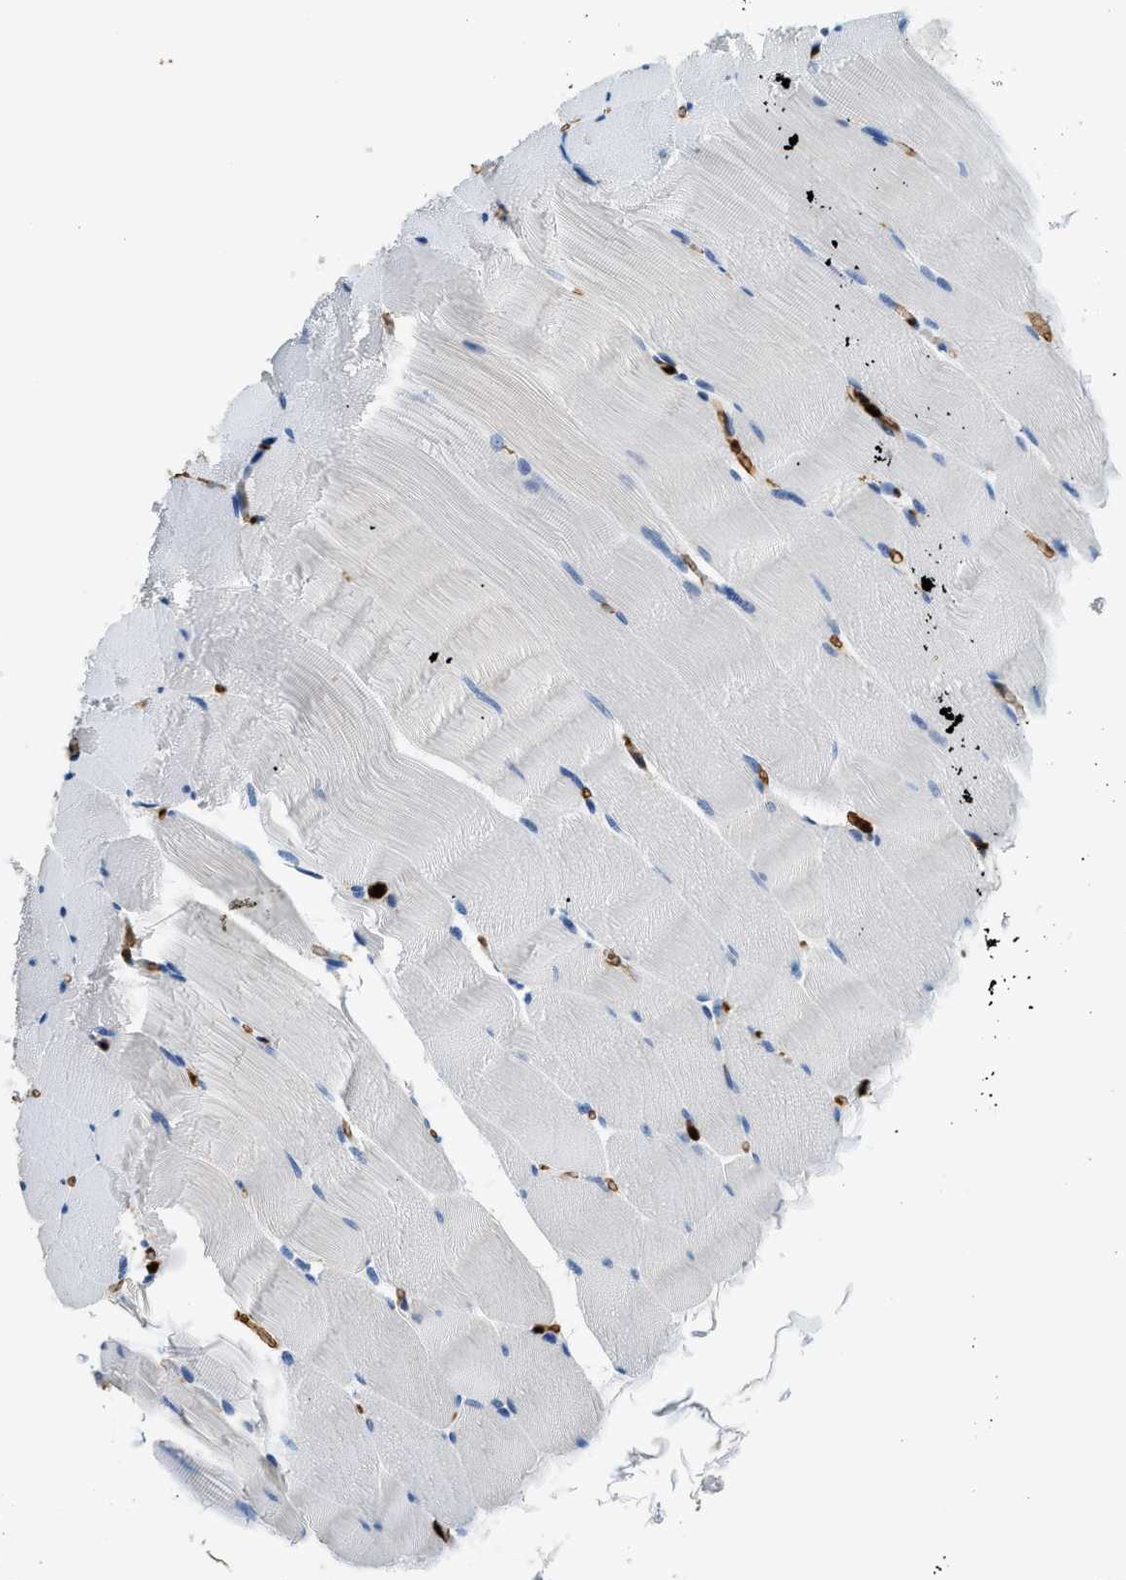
{"staining": {"intensity": "negative", "quantity": "none", "location": "none"}, "tissue": "skeletal muscle", "cell_type": "Myocytes", "image_type": "normal", "snomed": [{"axis": "morphology", "description": "Normal tissue, NOS"}, {"axis": "topography", "description": "Skeletal muscle"}], "caption": "DAB immunohistochemical staining of unremarkable human skeletal muscle shows no significant positivity in myocytes.", "gene": "ANXA3", "patient": {"sex": "male", "age": 62}}